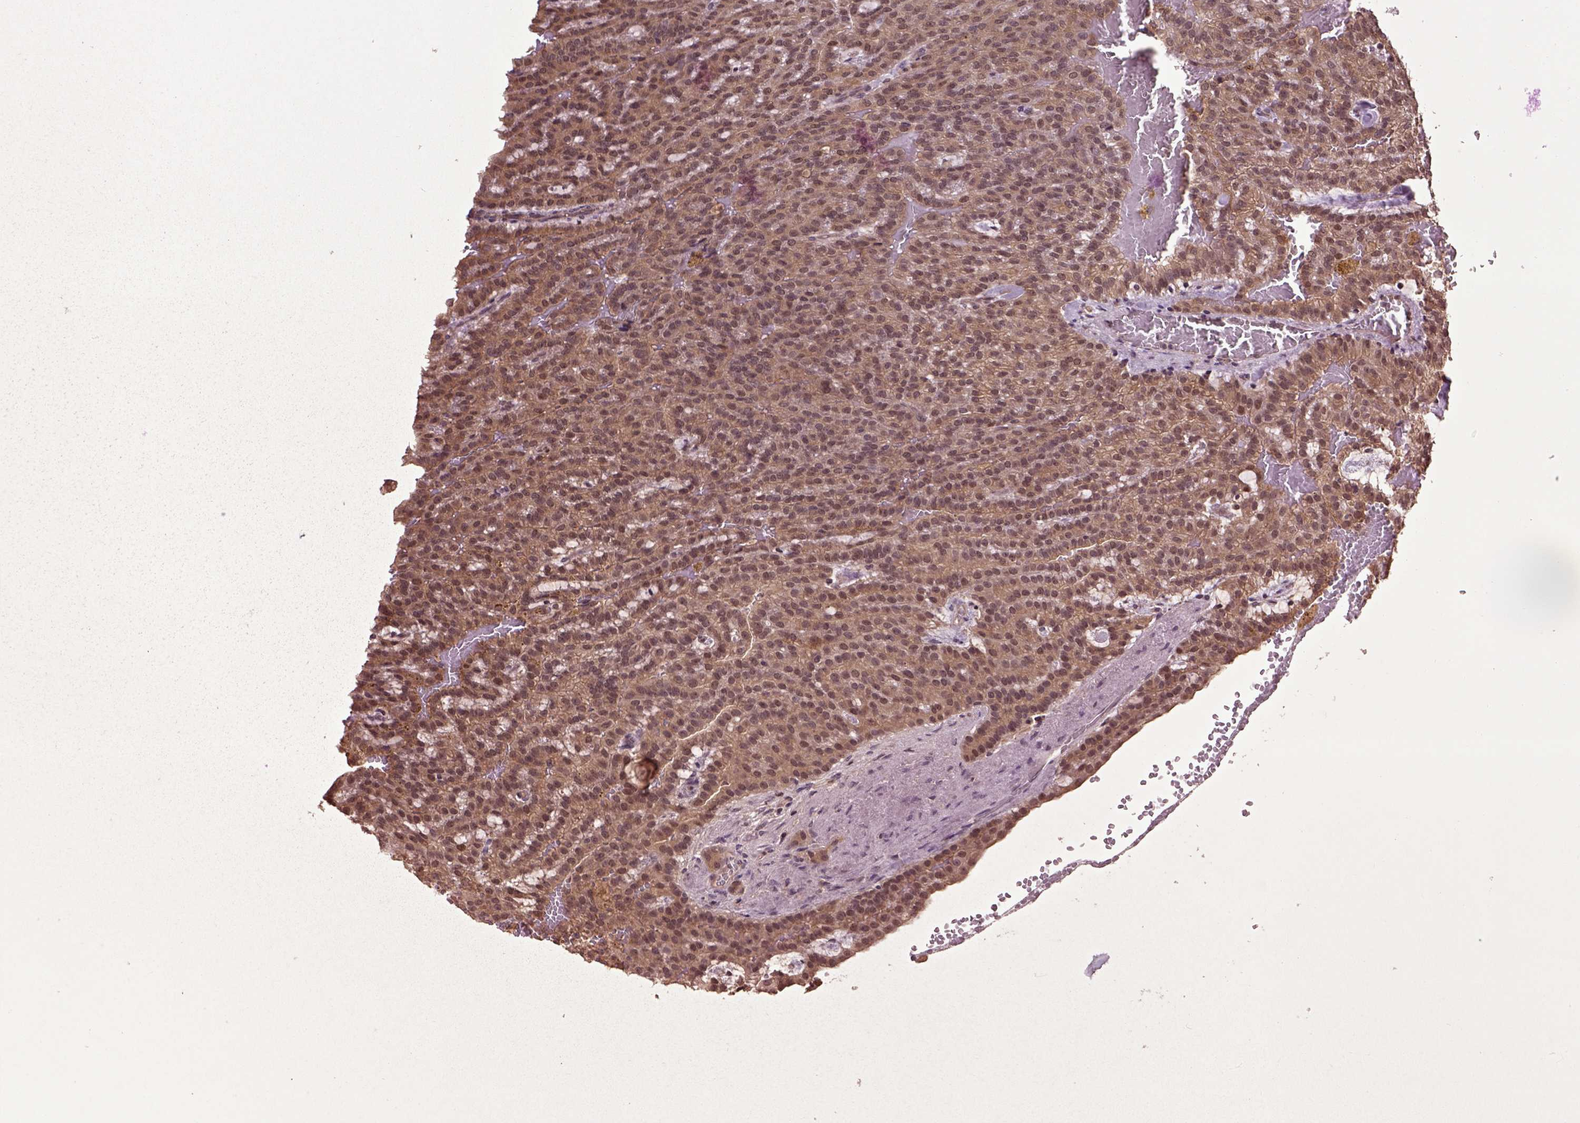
{"staining": {"intensity": "moderate", "quantity": ">75%", "location": "cytoplasmic/membranous,nuclear"}, "tissue": "renal cancer", "cell_type": "Tumor cells", "image_type": "cancer", "snomed": [{"axis": "morphology", "description": "Adenocarcinoma, NOS"}, {"axis": "topography", "description": "Kidney"}], "caption": "Human renal cancer (adenocarcinoma) stained with a brown dye shows moderate cytoplasmic/membranous and nuclear positive expression in about >75% of tumor cells.", "gene": "WDR48", "patient": {"sex": "male", "age": 63}}